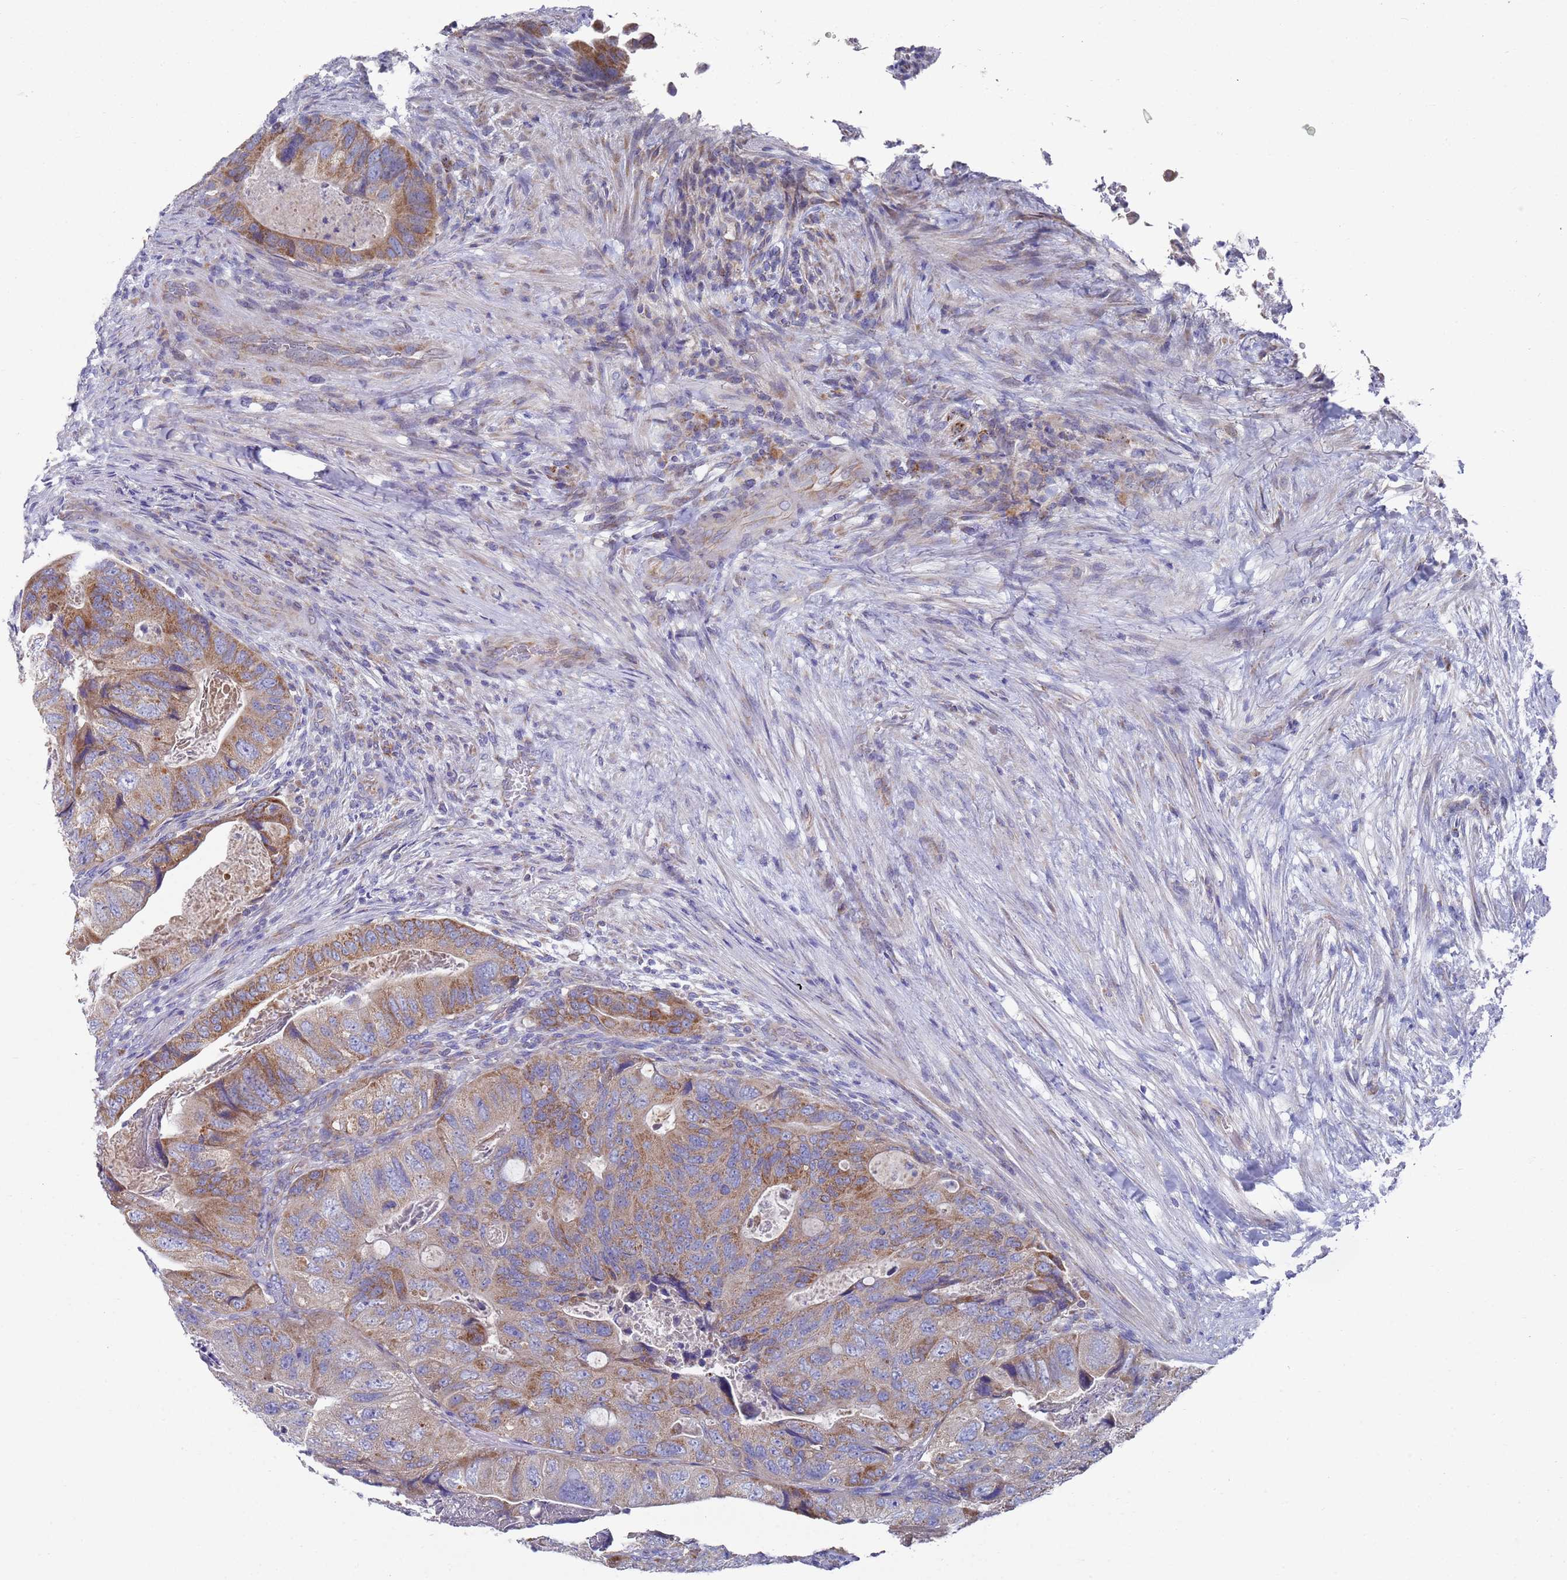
{"staining": {"intensity": "moderate", "quantity": ">75%", "location": "cytoplasmic/membranous"}, "tissue": "colorectal cancer", "cell_type": "Tumor cells", "image_type": "cancer", "snomed": [{"axis": "morphology", "description": "Adenocarcinoma, NOS"}, {"axis": "topography", "description": "Rectum"}], "caption": "Human colorectal adenocarcinoma stained for a protein (brown) displays moderate cytoplasmic/membranous positive expression in about >75% of tumor cells.", "gene": "NPEPPS", "patient": {"sex": "male", "age": 63}}